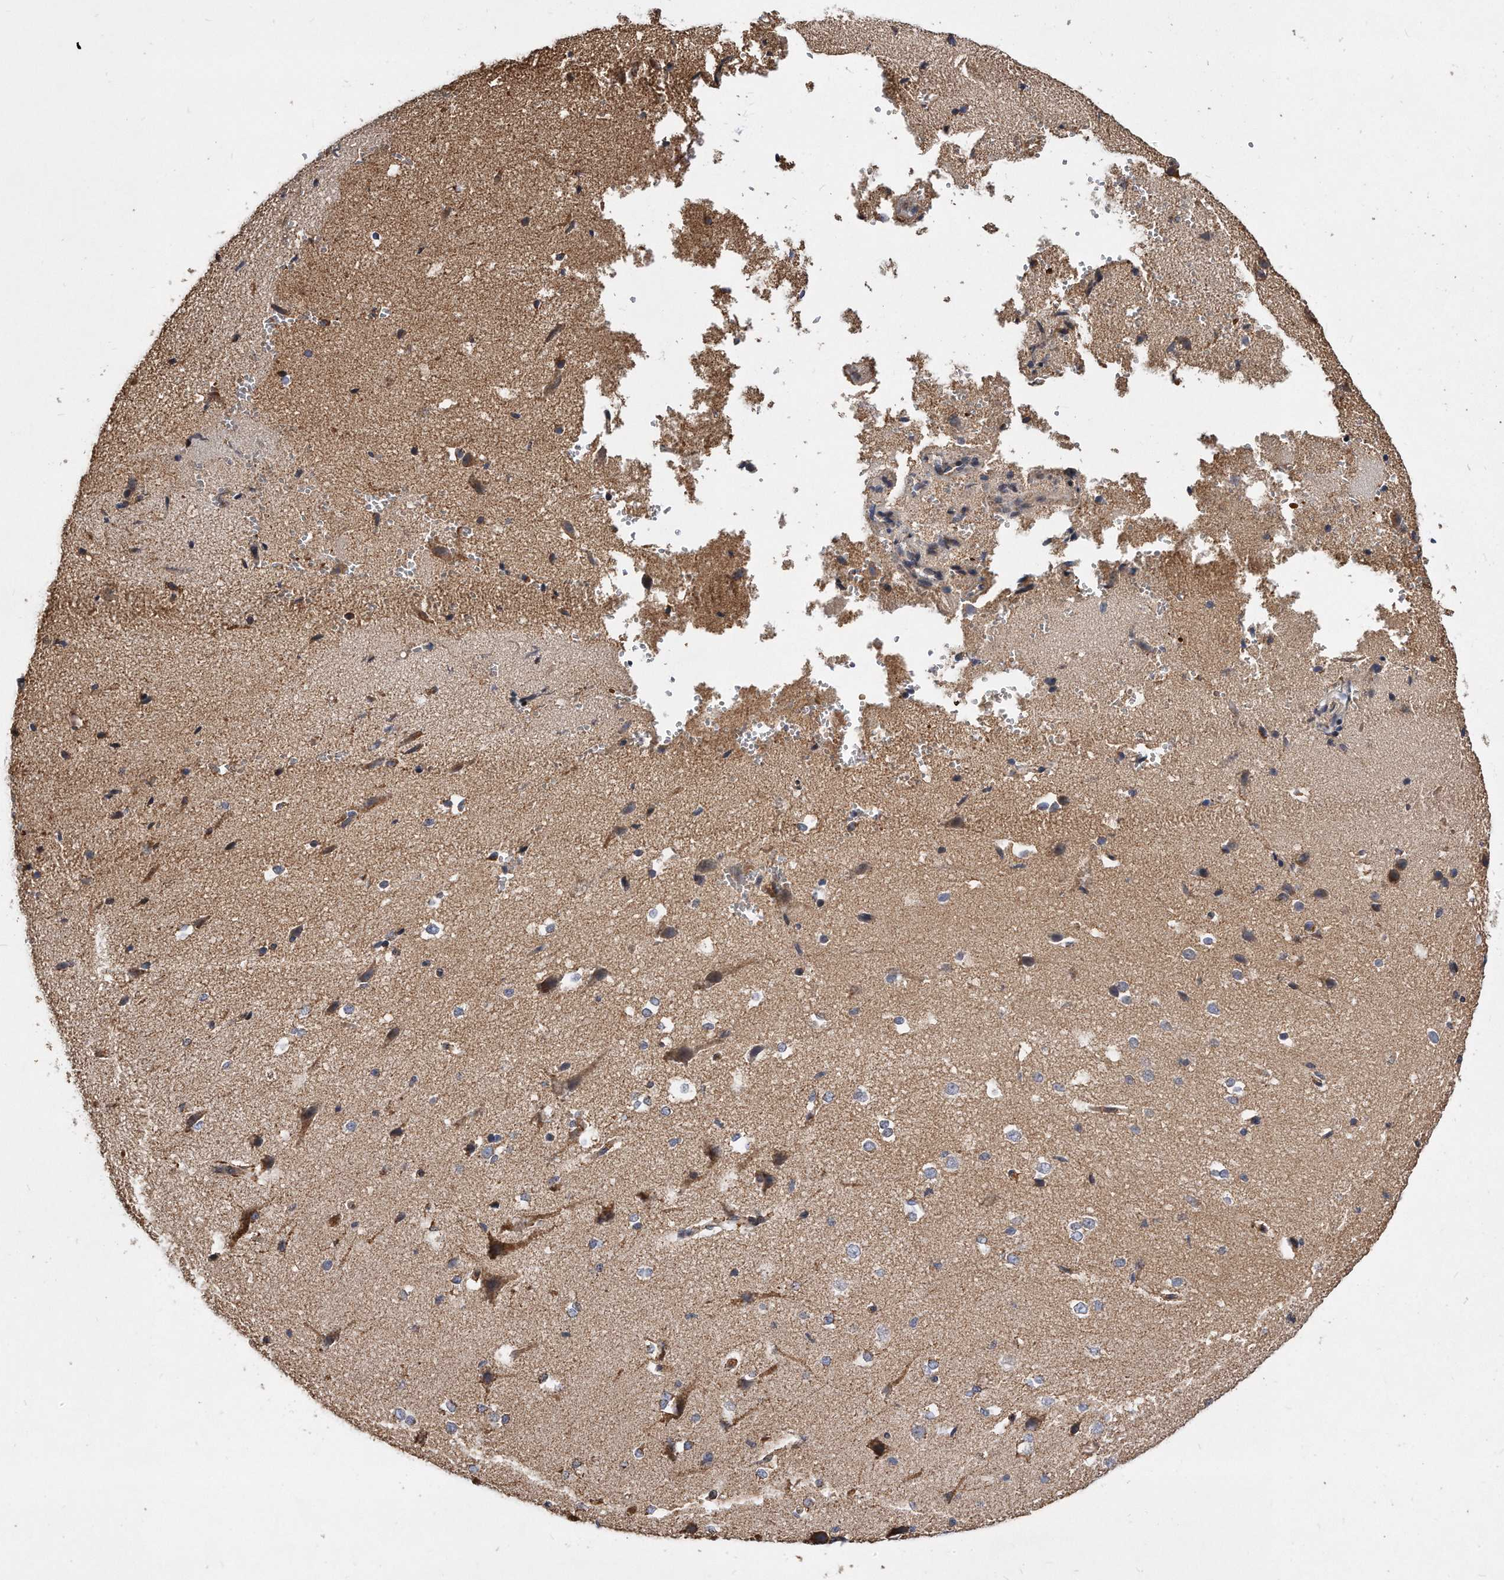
{"staining": {"intensity": "weak", "quantity": "<25%", "location": "cytoplasmic/membranous"}, "tissue": "cerebral cortex", "cell_type": "Endothelial cells", "image_type": "normal", "snomed": [{"axis": "morphology", "description": "Normal tissue, NOS"}, {"axis": "morphology", "description": "Developmental malformation"}, {"axis": "topography", "description": "Cerebral cortex"}], "caption": "This is an immunohistochemistry (IHC) image of unremarkable human cerebral cortex. There is no expression in endothelial cells.", "gene": "PPP5C", "patient": {"sex": "female", "age": 30}}